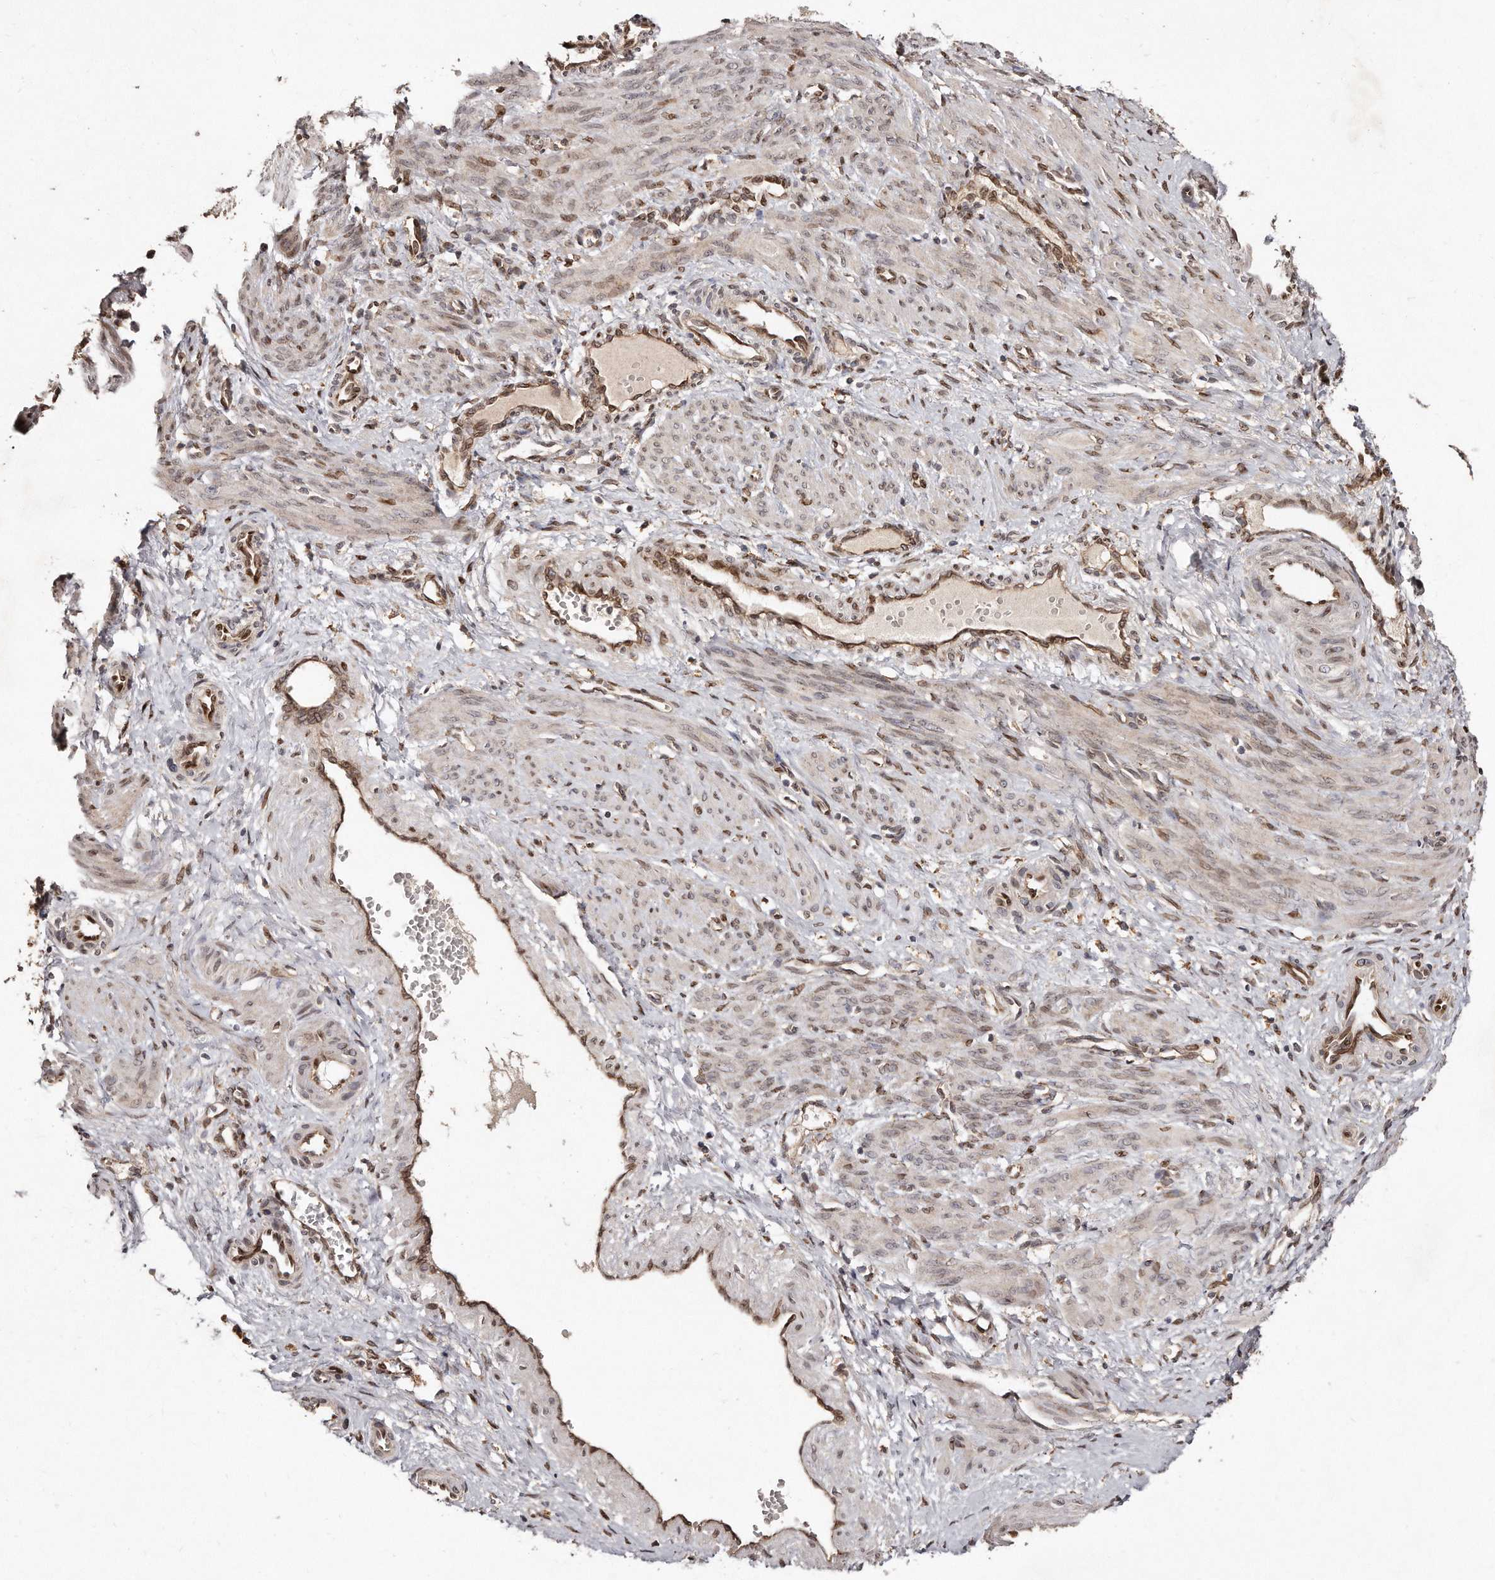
{"staining": {"intensity": "moderate", "quantity": ">75%", "location": "nuclear"}, "tissue": "smooth muscle", "cell_type": "Smooth muscle cells", "image_type": "normal", "snomed": [{"axis": "morphology", "description": "Normal tissue, NOS"}, {"axis": "topography", "description": "Endometrium"}], "caption": "DAB immunohistochemical staining of unremarkable smooth muscle exhibits moderate nuclear protein positivity in approximately >75% of smooth muscle cells. The staining is performed using DAB brown chromogen to label protein expression. The nuclei are counter-stained blue using hematoxylin.", "gene": "HASPIN", "patient": {"sex": "female", "age": 33}}